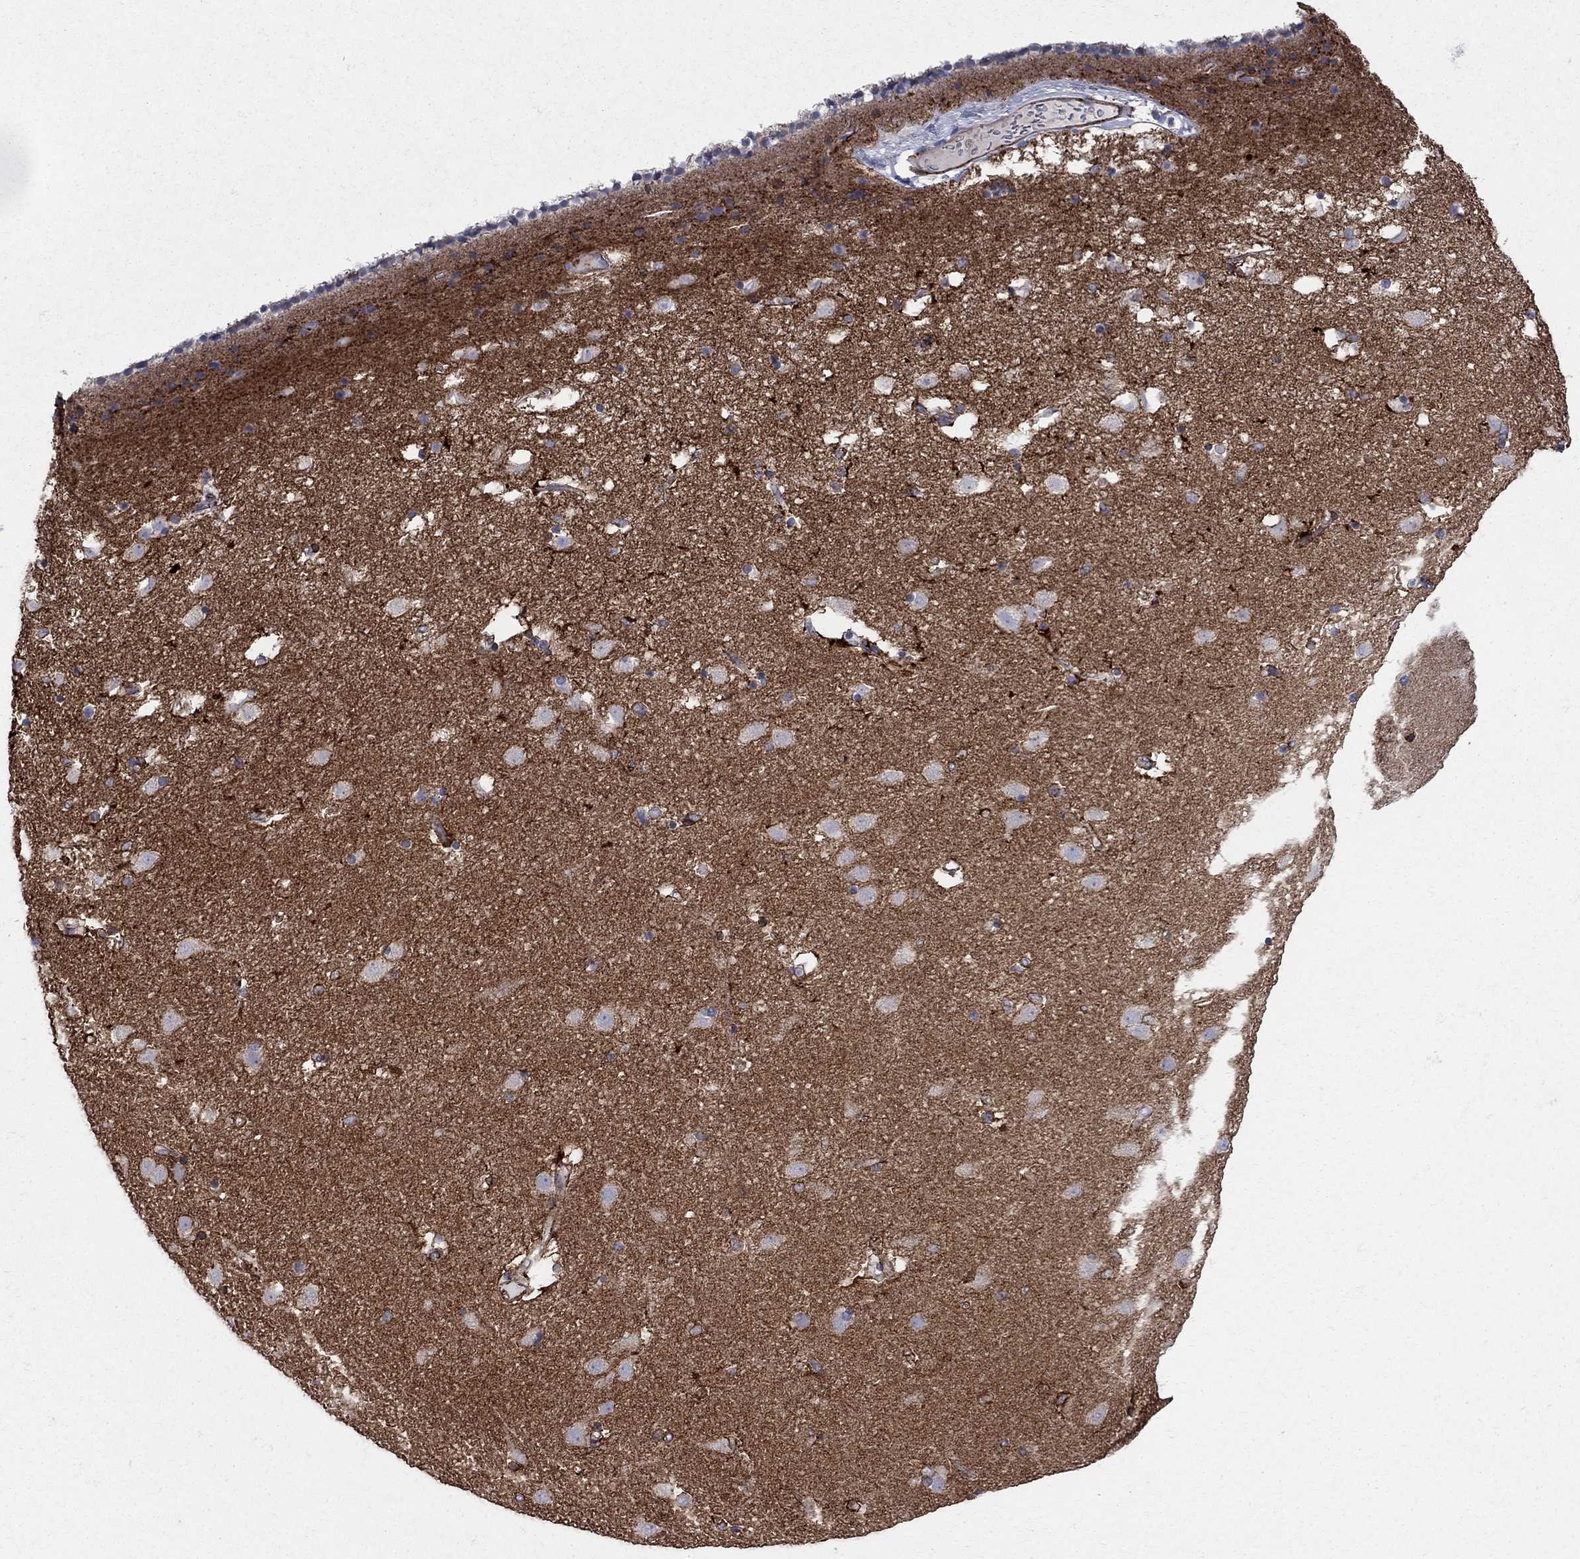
{"staining": {"intensity": "strong", "quantity": "<25%", "location": "cytoplasmic/membranous"}, "tissue": "caudate", "cell_type": "Glial cells", "image_type": "normal", "snomed": [{"axis": "morphology", "description": "Normal tissue, NOS"}, {"axis": "topography", "description": "Lateral ventricle wall"}], "caption": "Protein positivity by immunohistochemistry (IHC) exhibits strong cytoplasmic/membranous staining in approximately <25% of glial cells in normal caudate.", "gene": "SEPTIN8", "patient": {"sex": "female", "age": 71}}